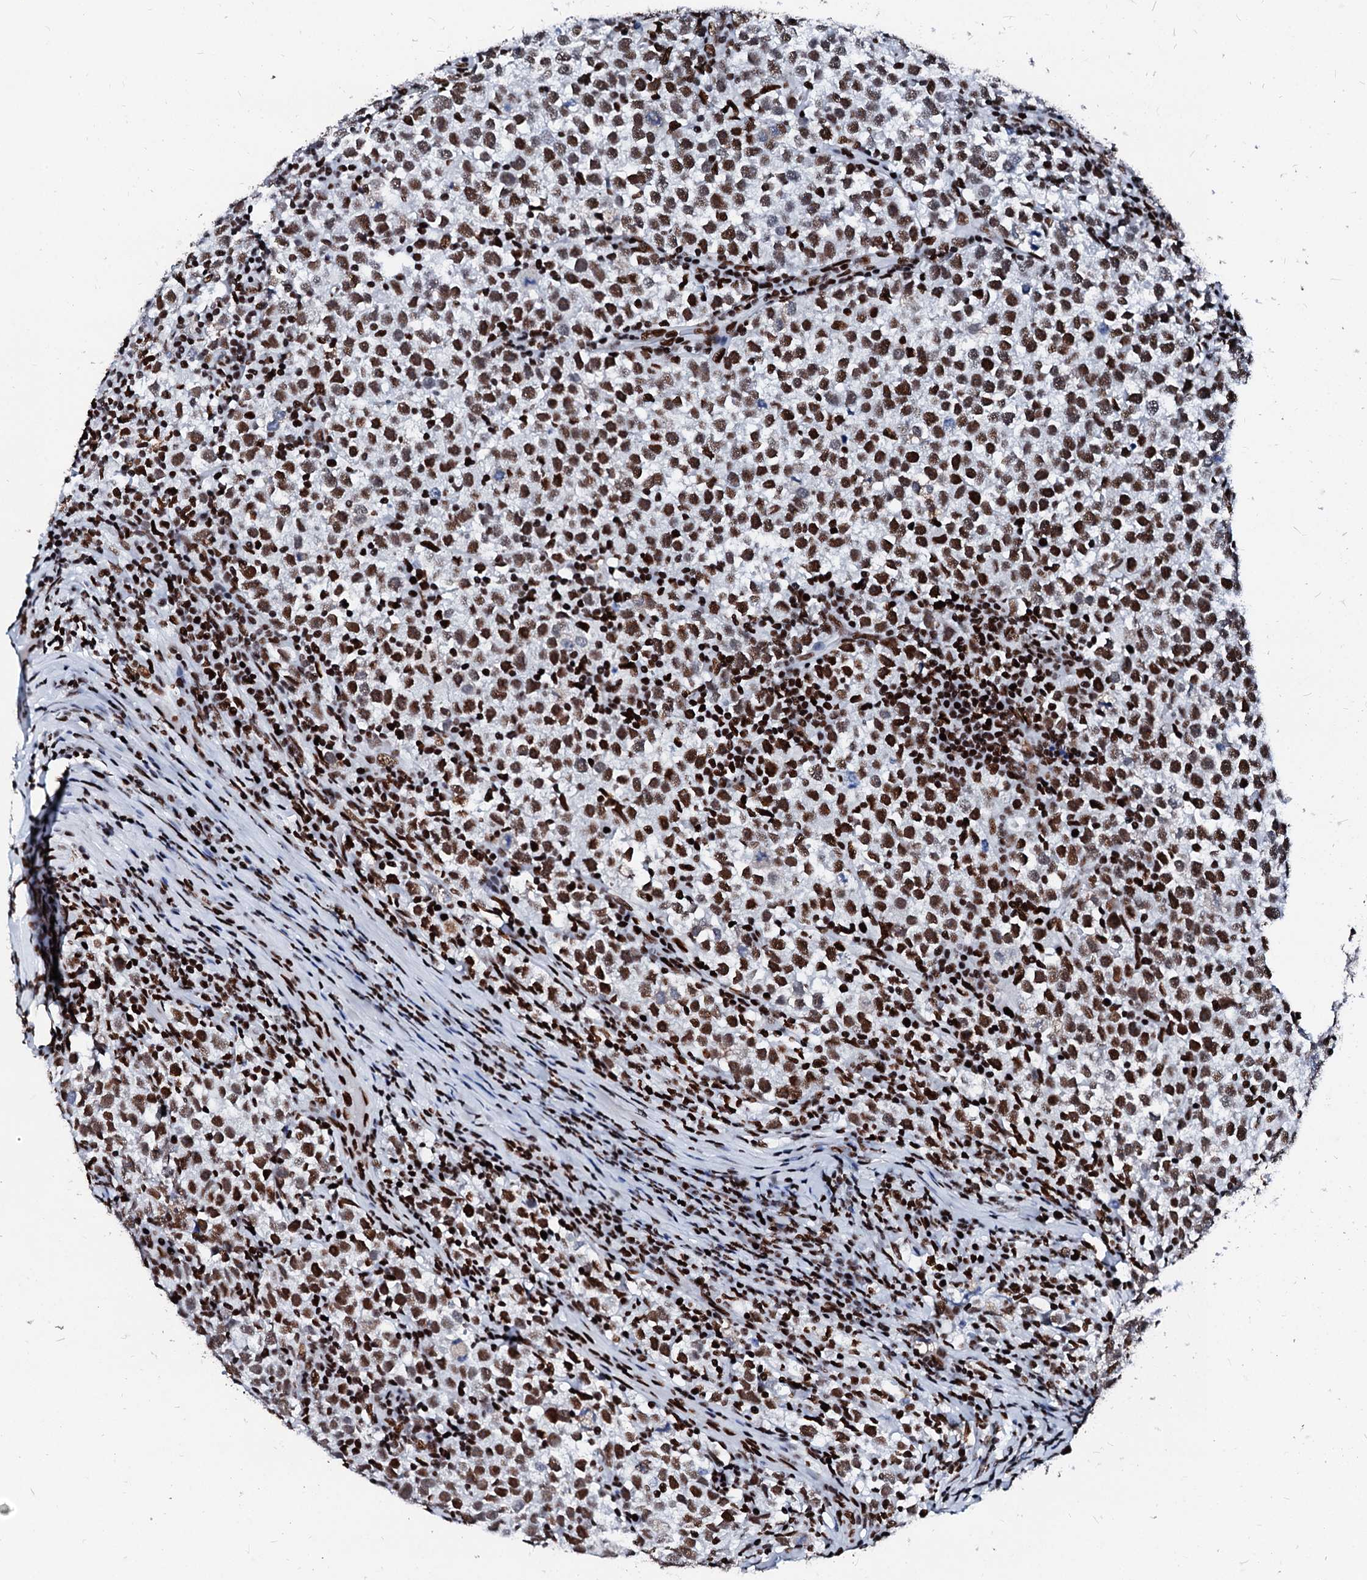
{"staining": {"intensity": "strong", "quantity": ">75%", "location": "nuclear"}, "tissue": "testis cancer", "cell_type": "Tumor cells", "image_type": "cancer", "snomed": [{"axis": "morphology", "description": "Normal tissue, NOS"}, {"axis": "morphology", "description": "Seminoma, NOS"}, {"axis": "topography", "description": "Testis"}], "caption": "Testis cancer (seminoma) stained with DAB immunohistochemistry (IHC) displays high levels of strong nuclear positivity in about >75% of tumor cells.", "gene": "RALY", "patient": {"sex": "male", "age": 43}}